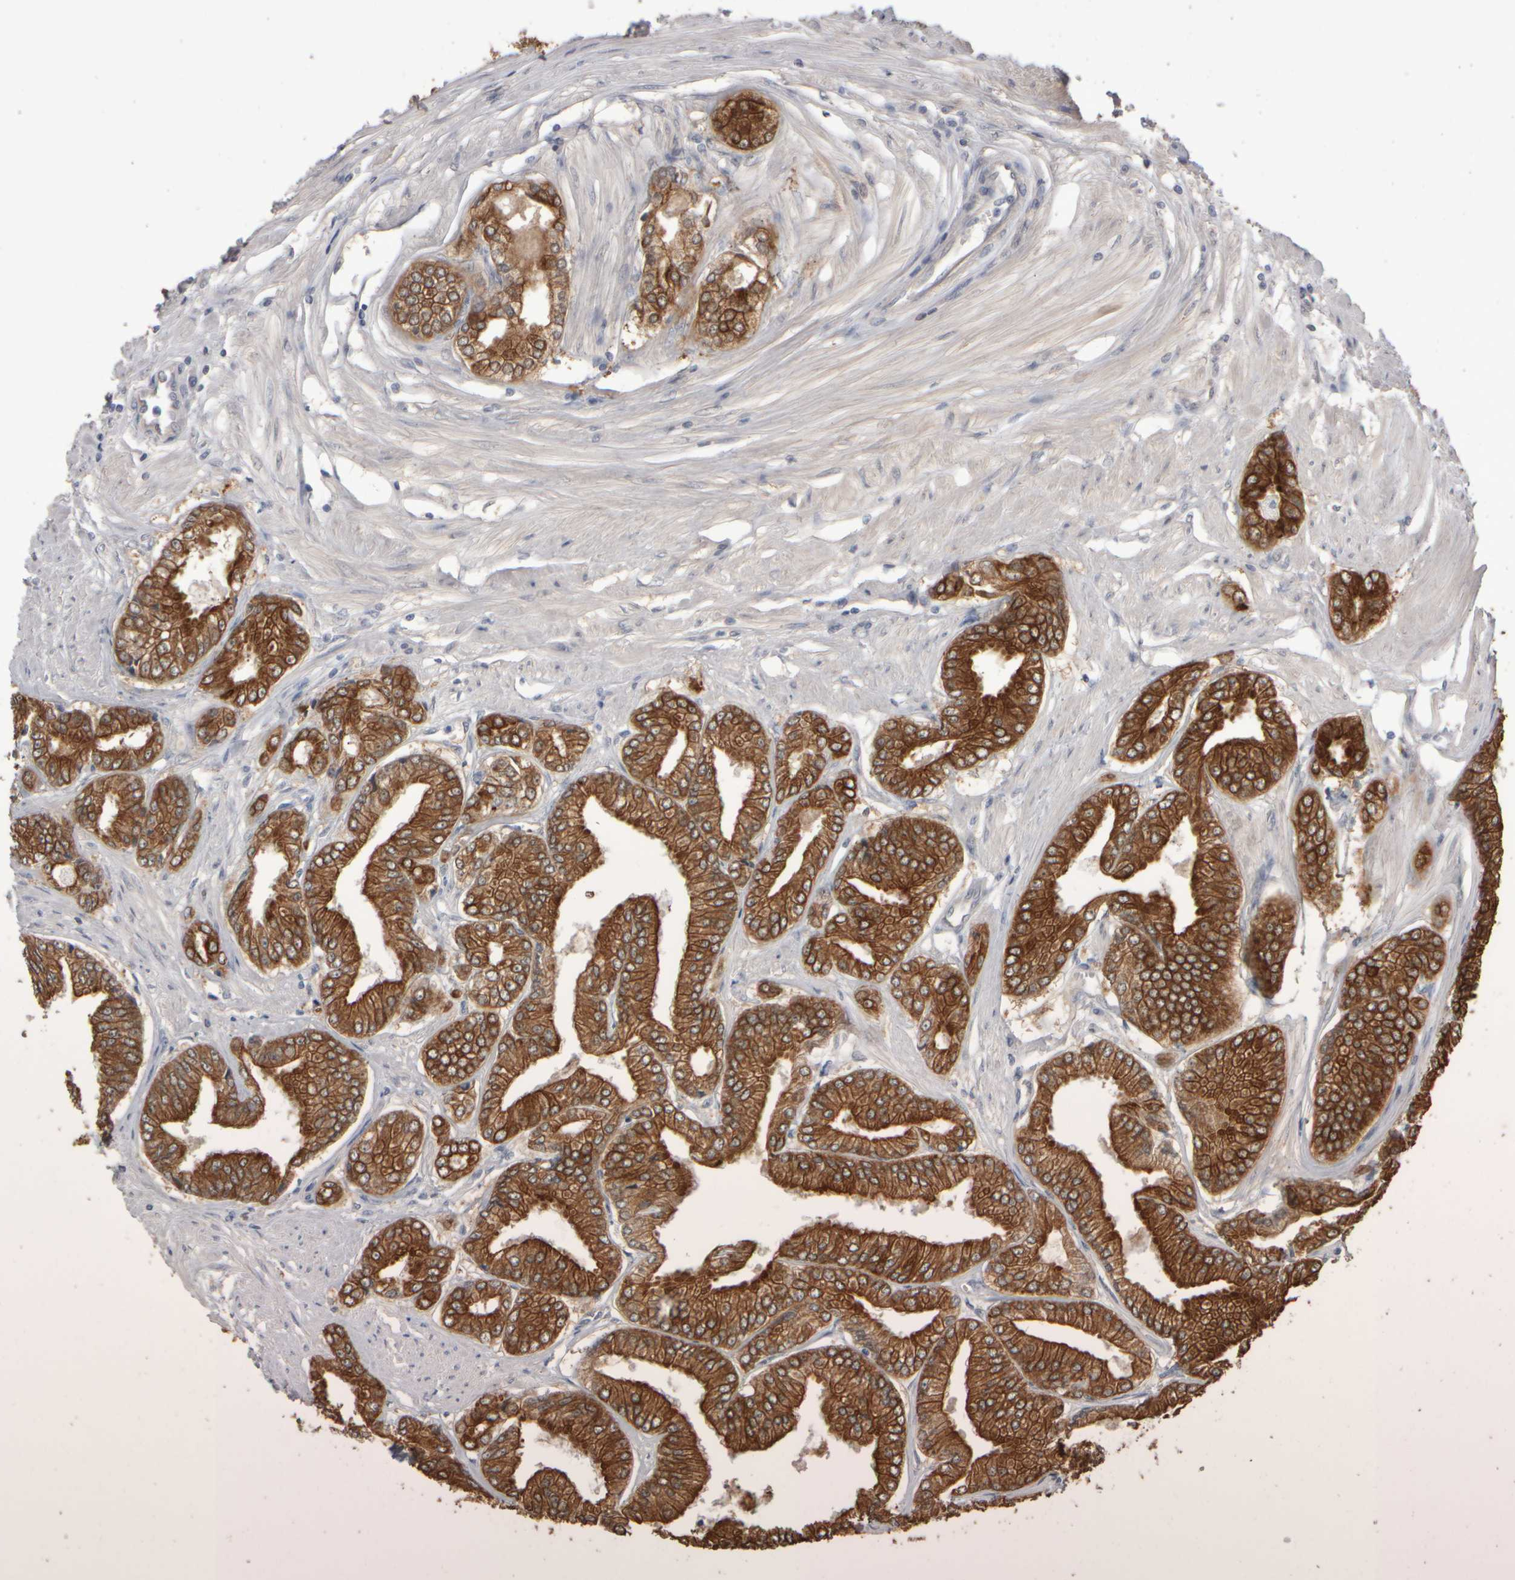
{"staining": {"intensity": "strong", "quantity": ">75%", "location": "cytoplasmic/membranous"}, "tissue": "prostate cancer", "cell_type": "Tumor cells", "image_type": "cancer", "snomed": [{"axis": "morphology", "description": "Adenocarcinoma, Low grade"}, {"axis": "topography", "description": "Prostate"}], "caption": "Immunohistochemical staining of human low-grade adenocarcinoma (prostate) displays high levels of strong cytoplasmic/membranous positivity in approximately >75% of tumor cells.", "gene": "EPHX2", "patient": {"sex": "male", "age": 52}}